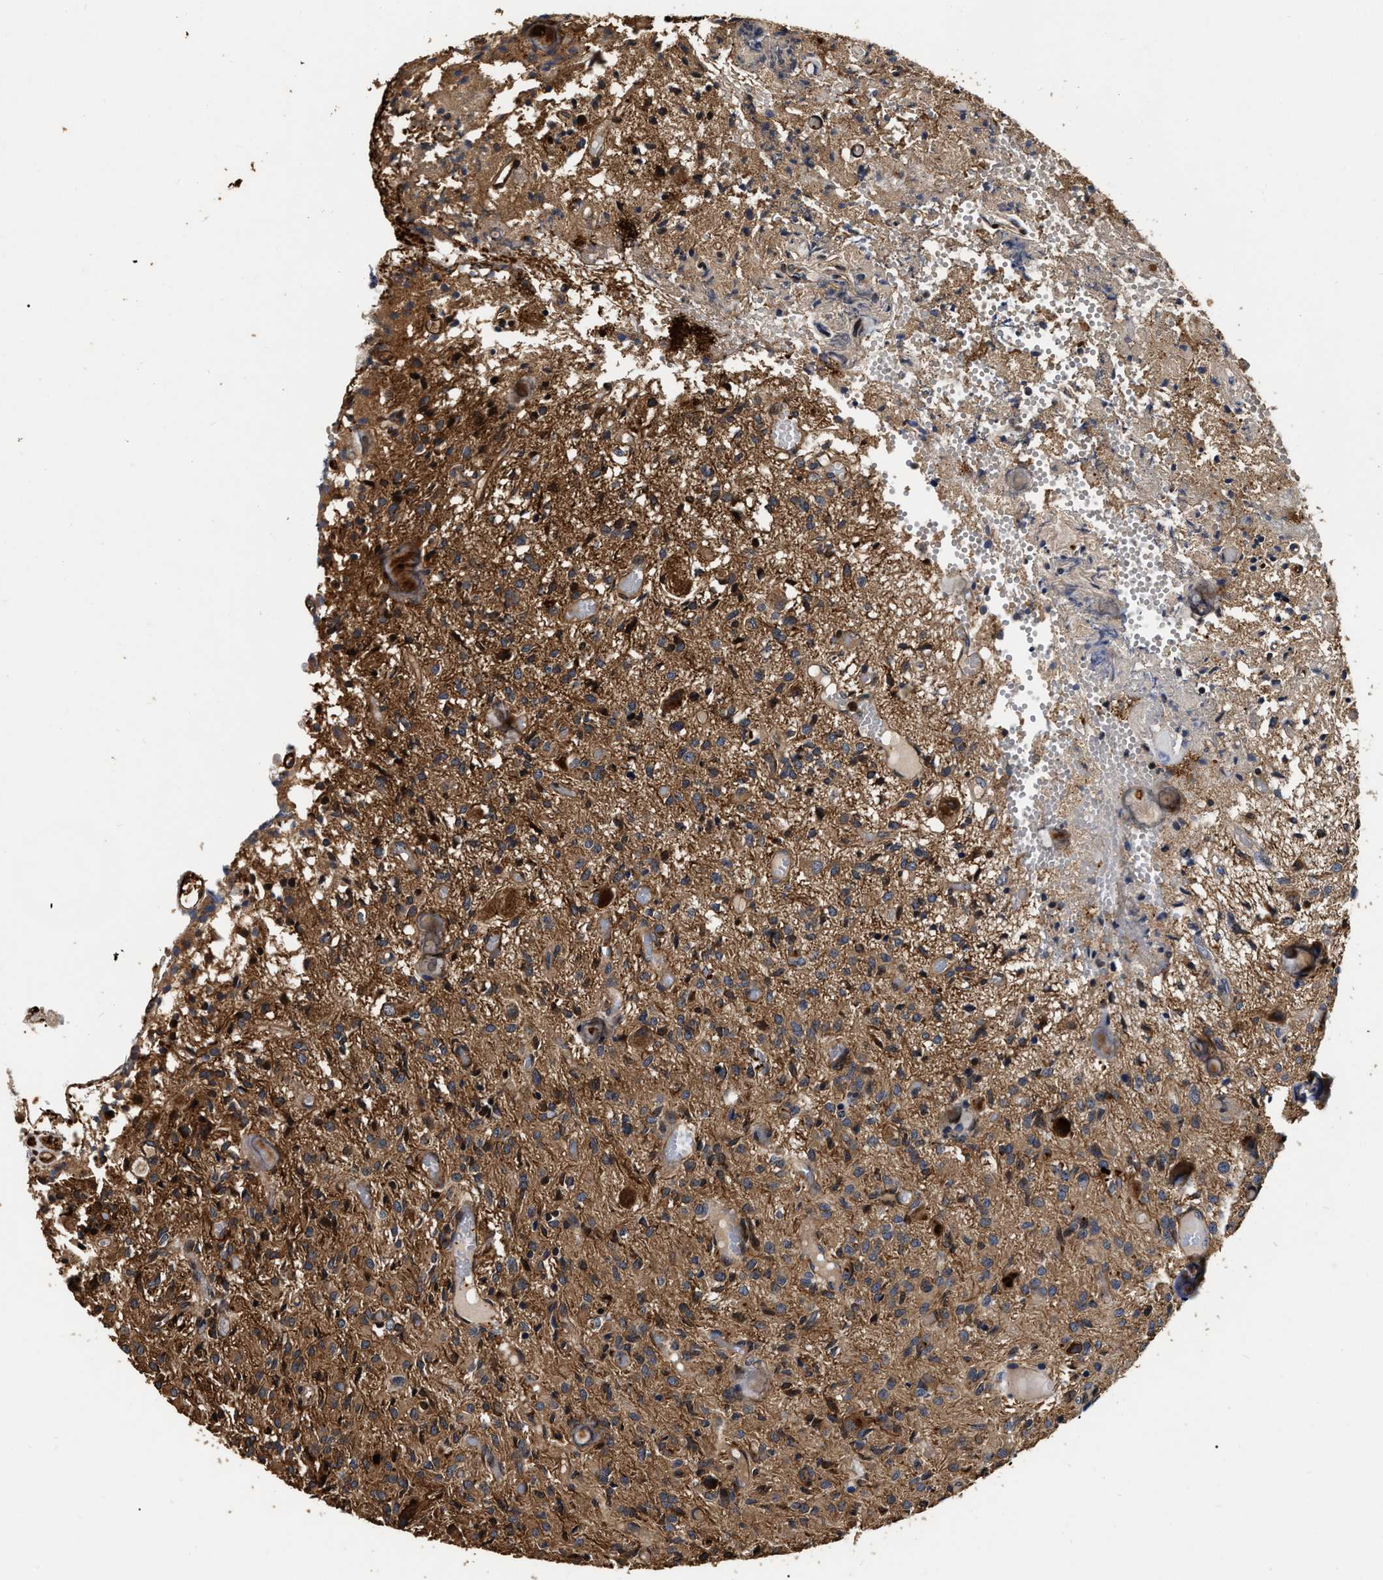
{"staining": {"intensity": "moderate", "quantity": ">75%", "location": "cytoplasmic/membranous"}, "tissue": "glioma", "cell_type": "Tumor cells", "image_type": "cancer", "snomed": [{"axis": "morphology", "description": "Glioma, malignant, High grade"}, {"axis": "topography", "description": "Brain"}], "caption": "A medium amount of moderate cytoplasmic/membranous staining is seen in approximately >75% of tumor cells in glioma tissue.", "gene": "ABCG8", "patient": {"sex": "female", "age": 59}}